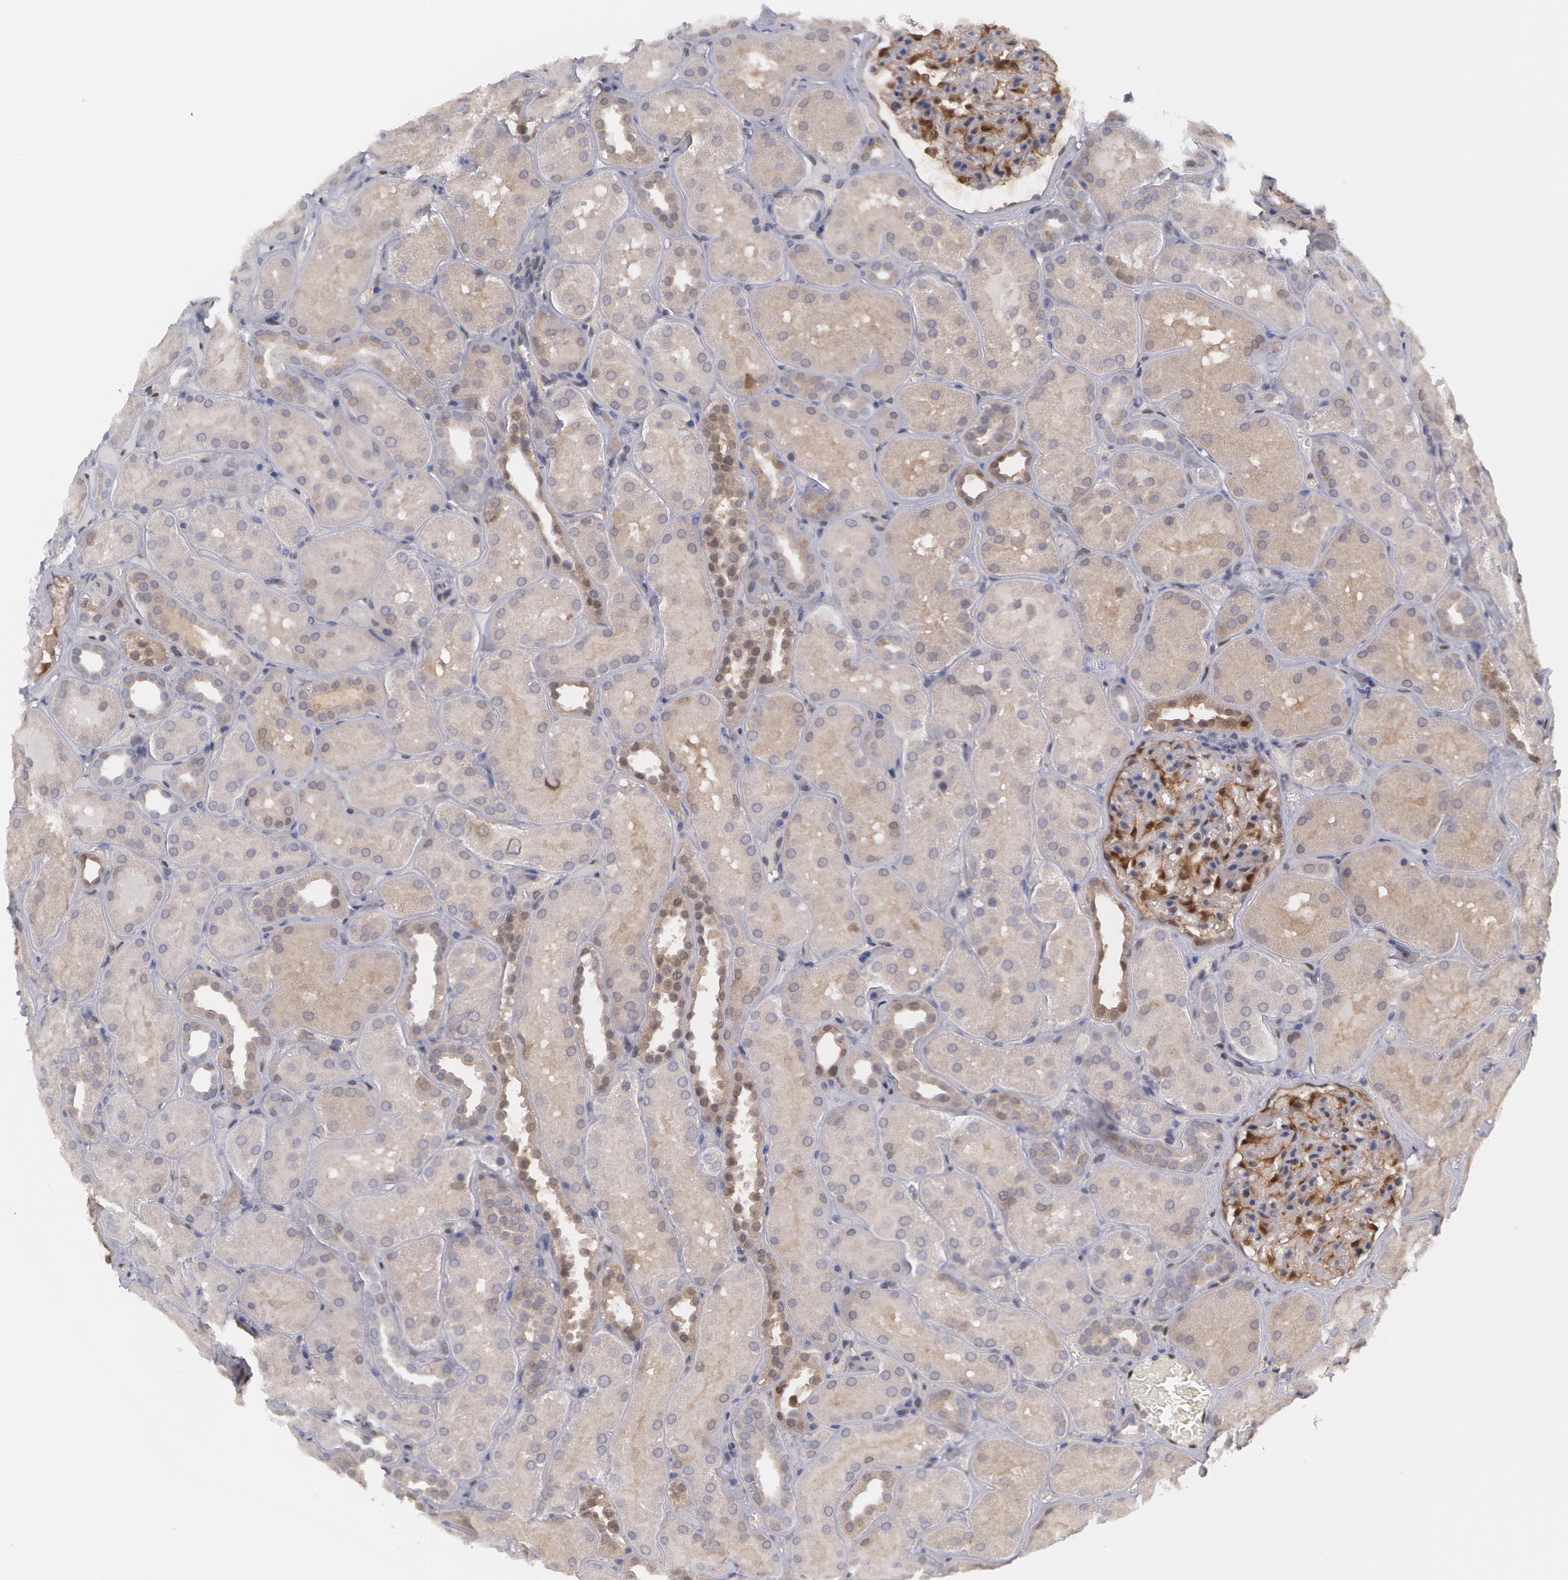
{"staining": {"intensity": "strong", "quantity": "<25%", "location": "cytoplasmic/membranous,nuclear"}, "tissue": "kidney", "cell_type": "Cells in glomeruli", "image_type": "normal", "snomed": [{"axis": "morphology", "description": "Normal tissue, NOS"}, {"axis": "topography", "description": "Kidney"}], "caption": "Immunohistochemistry micrograph of unremarkable kidney: kidney stained using immunohistochemistry (IHC) exhibits medium levels of strong protein expression localized specifically in the cytoplasmic/membranous,nuclear of cells in glomeruli, appearing as a cytoplasmic/membranous,nuclear brown color.", "gene": "TXNRD1", "patient": {"sex": "male", "age": 28}}